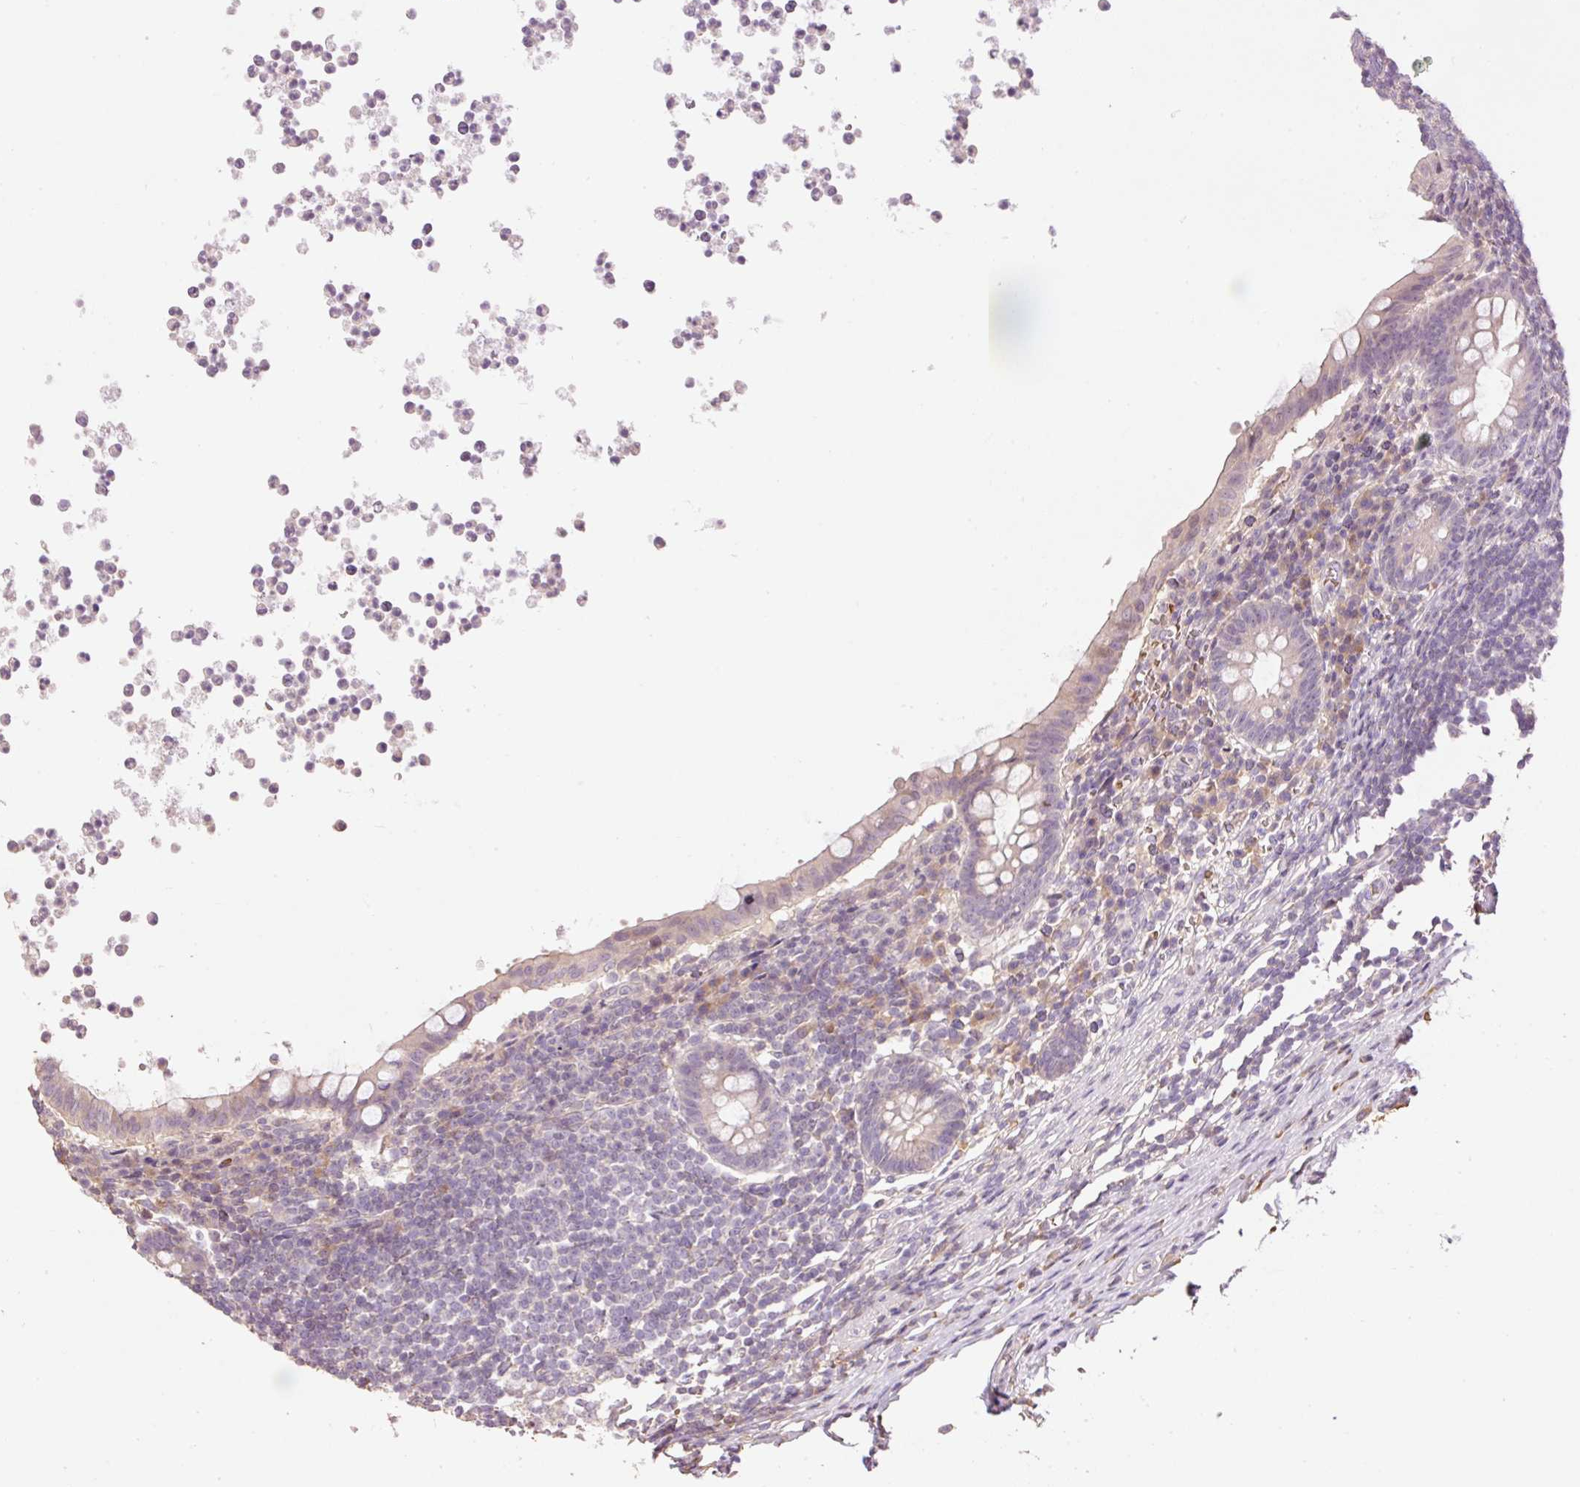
{"staining": {"intensity": "negative", "quantity": "none", "location": "none"}, "tissue": "appendix", "cell_type": "Glandular cells", "image_type": "normal", "snomed": [{"axis": "morphology", "description": "Normal tissue, NOS"}, {"axis": "topography", "description": "Appendix"}], "caption": "The histopathology image exhibits no staining of glandular cells in normal appendix. The staining is performed using DAB (3,3'-diaminobenzidine) brown chromogen with nuclei counter-stained in using hematoxylin.", "gene": "CMTM8", "patient": {"sex": "female", "age": 56}}